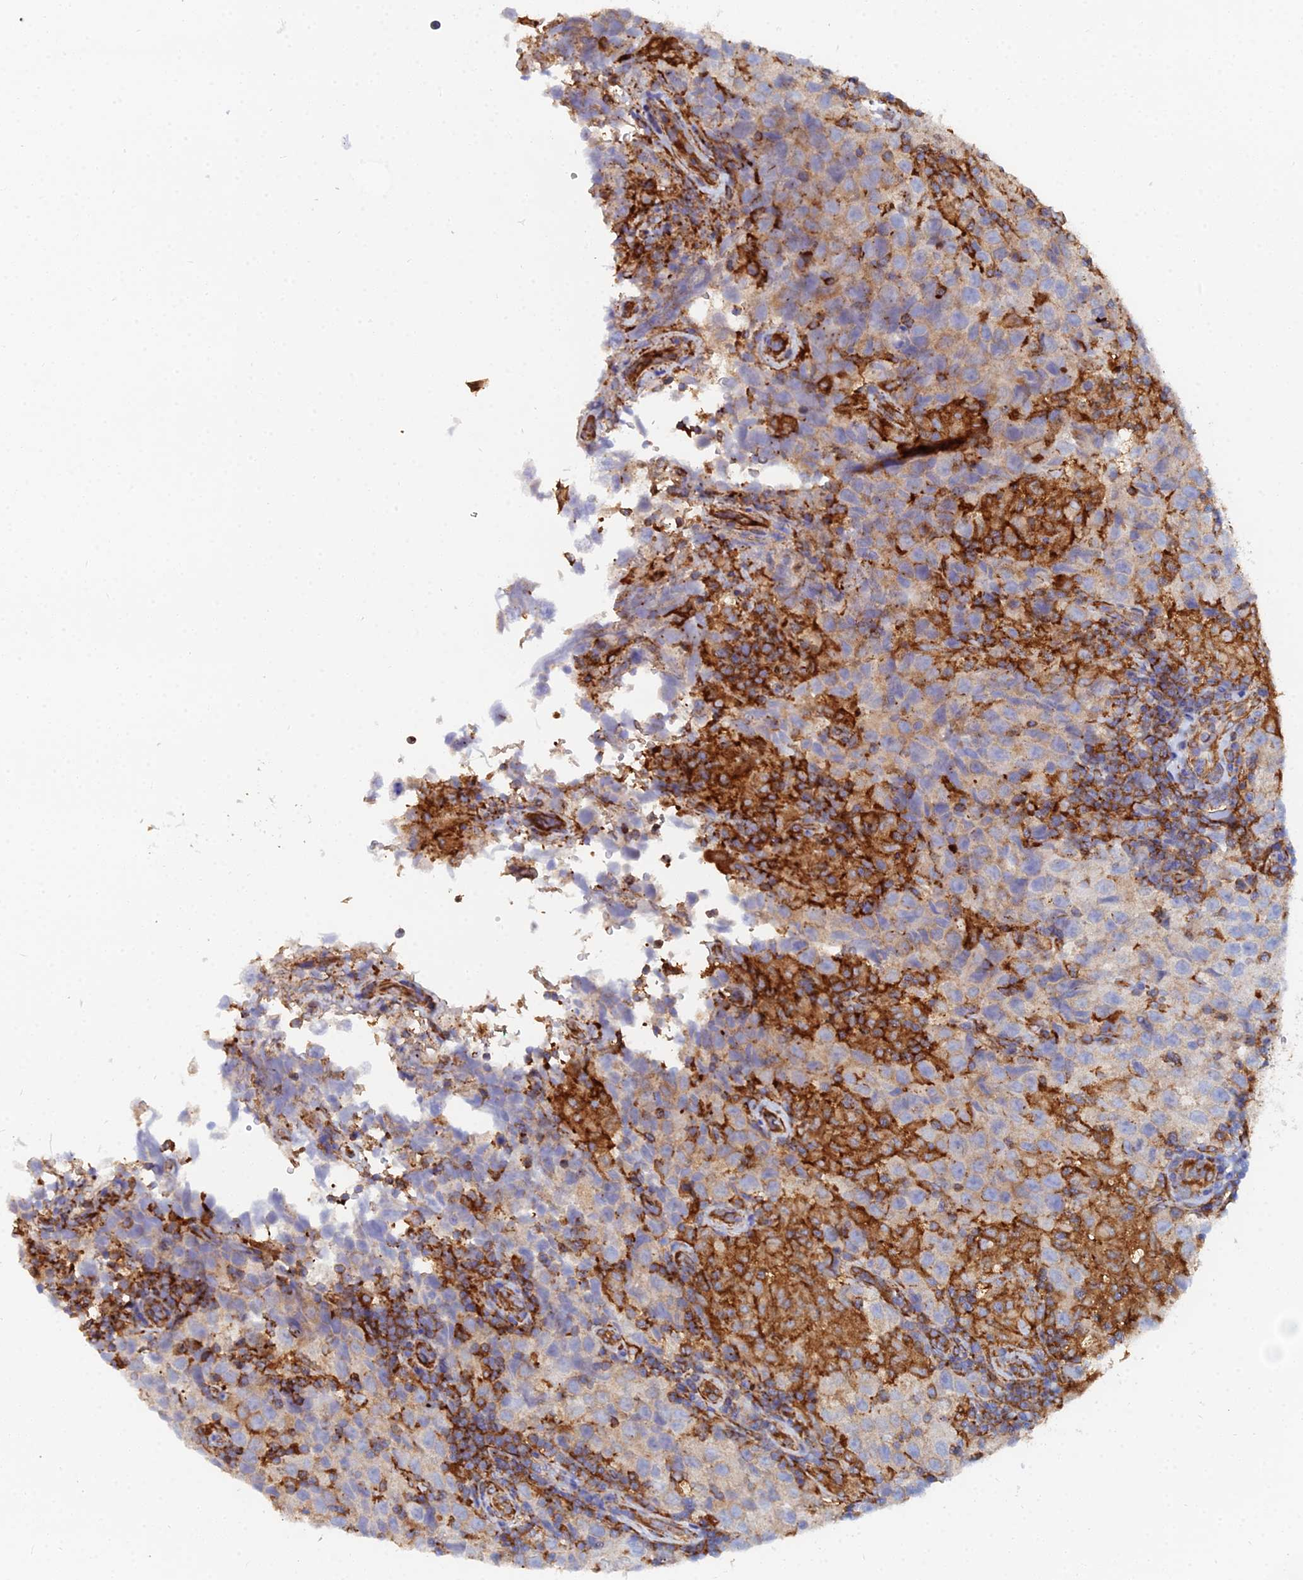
{"staining": {"intensity": "weak", "quantity": "25%-75%", "location": "cytoplasmic/membranous"}, "tissue": "testis cancer", "cell_type": "Tumor cells", "image_type": "cancer", "snomed": [{"axis": "morphology", "description": "Seminoma, NOS"}, {"axis": "morphology", "description": "Carcinoma, Embryonal, NOS"}, {"axis": "topography", "description": "Testis"}], "caption": "DAB (3,3'-diaminobenzidine) immunohistochemical staining of human seminoma (testis) shows weak cytoplasmic/membranous protein expression in about 25%-75% of tumor cells.", "gene": "GPR42", "patient": {"sex": "male", "age": 41}}